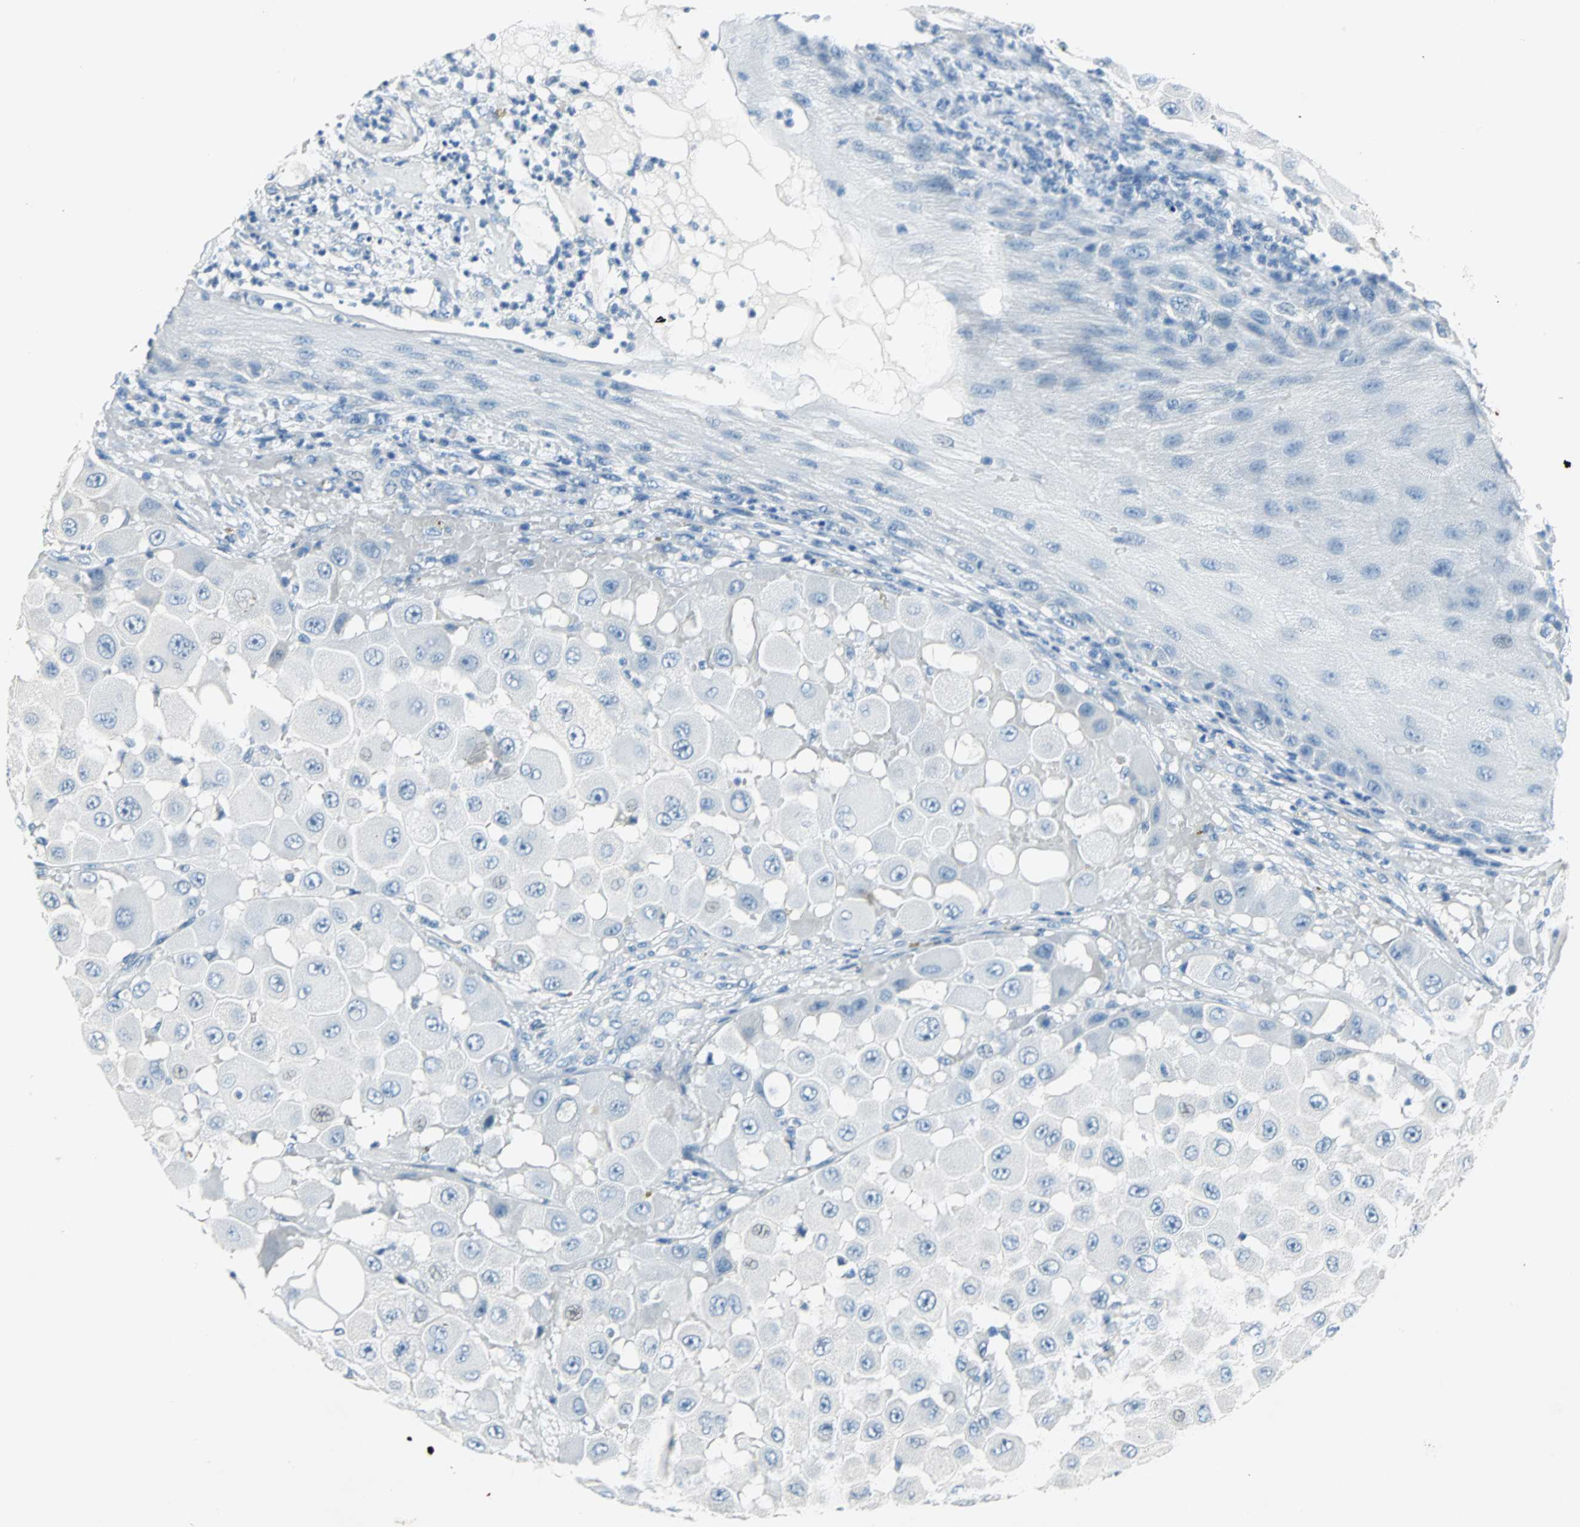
{"staining": {"intensity": "negative", "quantity": "none", "location": "none"}, "tissue": "melanoma", "cell_type": "Tumor cells", "image_type": "cancer", "snomed": [{"axis": "morphology", "description": "Malignant melanoma, NOS"}, {"axis": "topography", "description": "Skin"}], "caption": "This is an IHC micrograph of human melanoma. There is no expression in tumor cells.", "gene": "MUC7", "patient": {"sex": "female", "age": 81}}